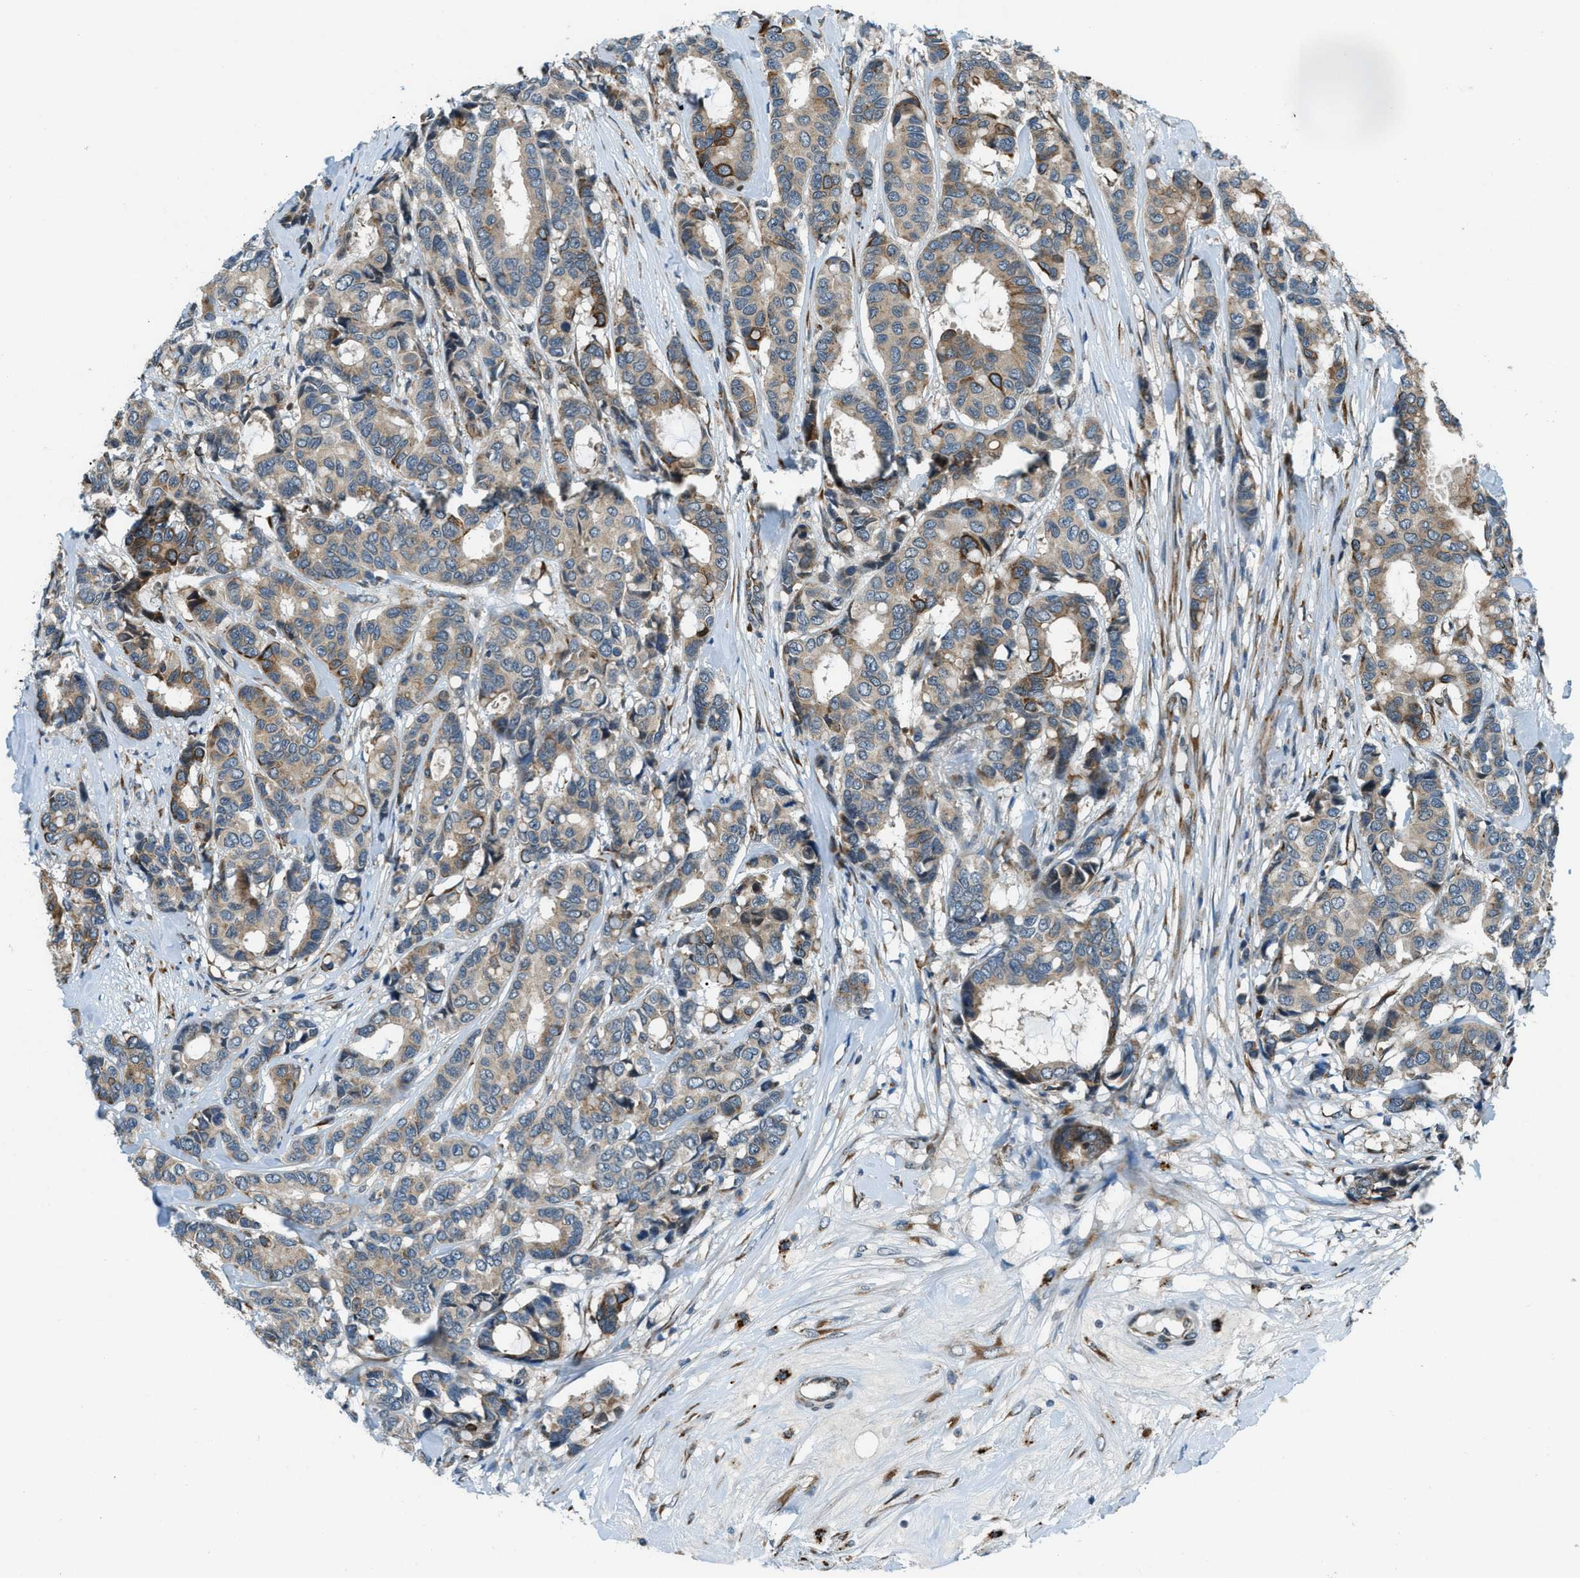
{"staining": {"intensity": "weak", "quantity": ">75%", "location": "cytoplasmic/membranous"}, "tissue": "breast cancer", "cell_type": "Tumor cells", "image_type": "cancer", "snomed": [{"axis": "morphology", "description": "Duct carcinoma"}, {"axis": "topography", "description": "Breast"}], "caption": "Tumor cells show weak cytoplasmic/membranous expression in approximately >75% of cells in breast cancer. The protein of interest is stained brown, and the nuclei are stained in blue (DAB IHC with brightfield microscopy, high magnification).", "gene": "GINM1", "patient": {"sex": "female", "age": 87}}